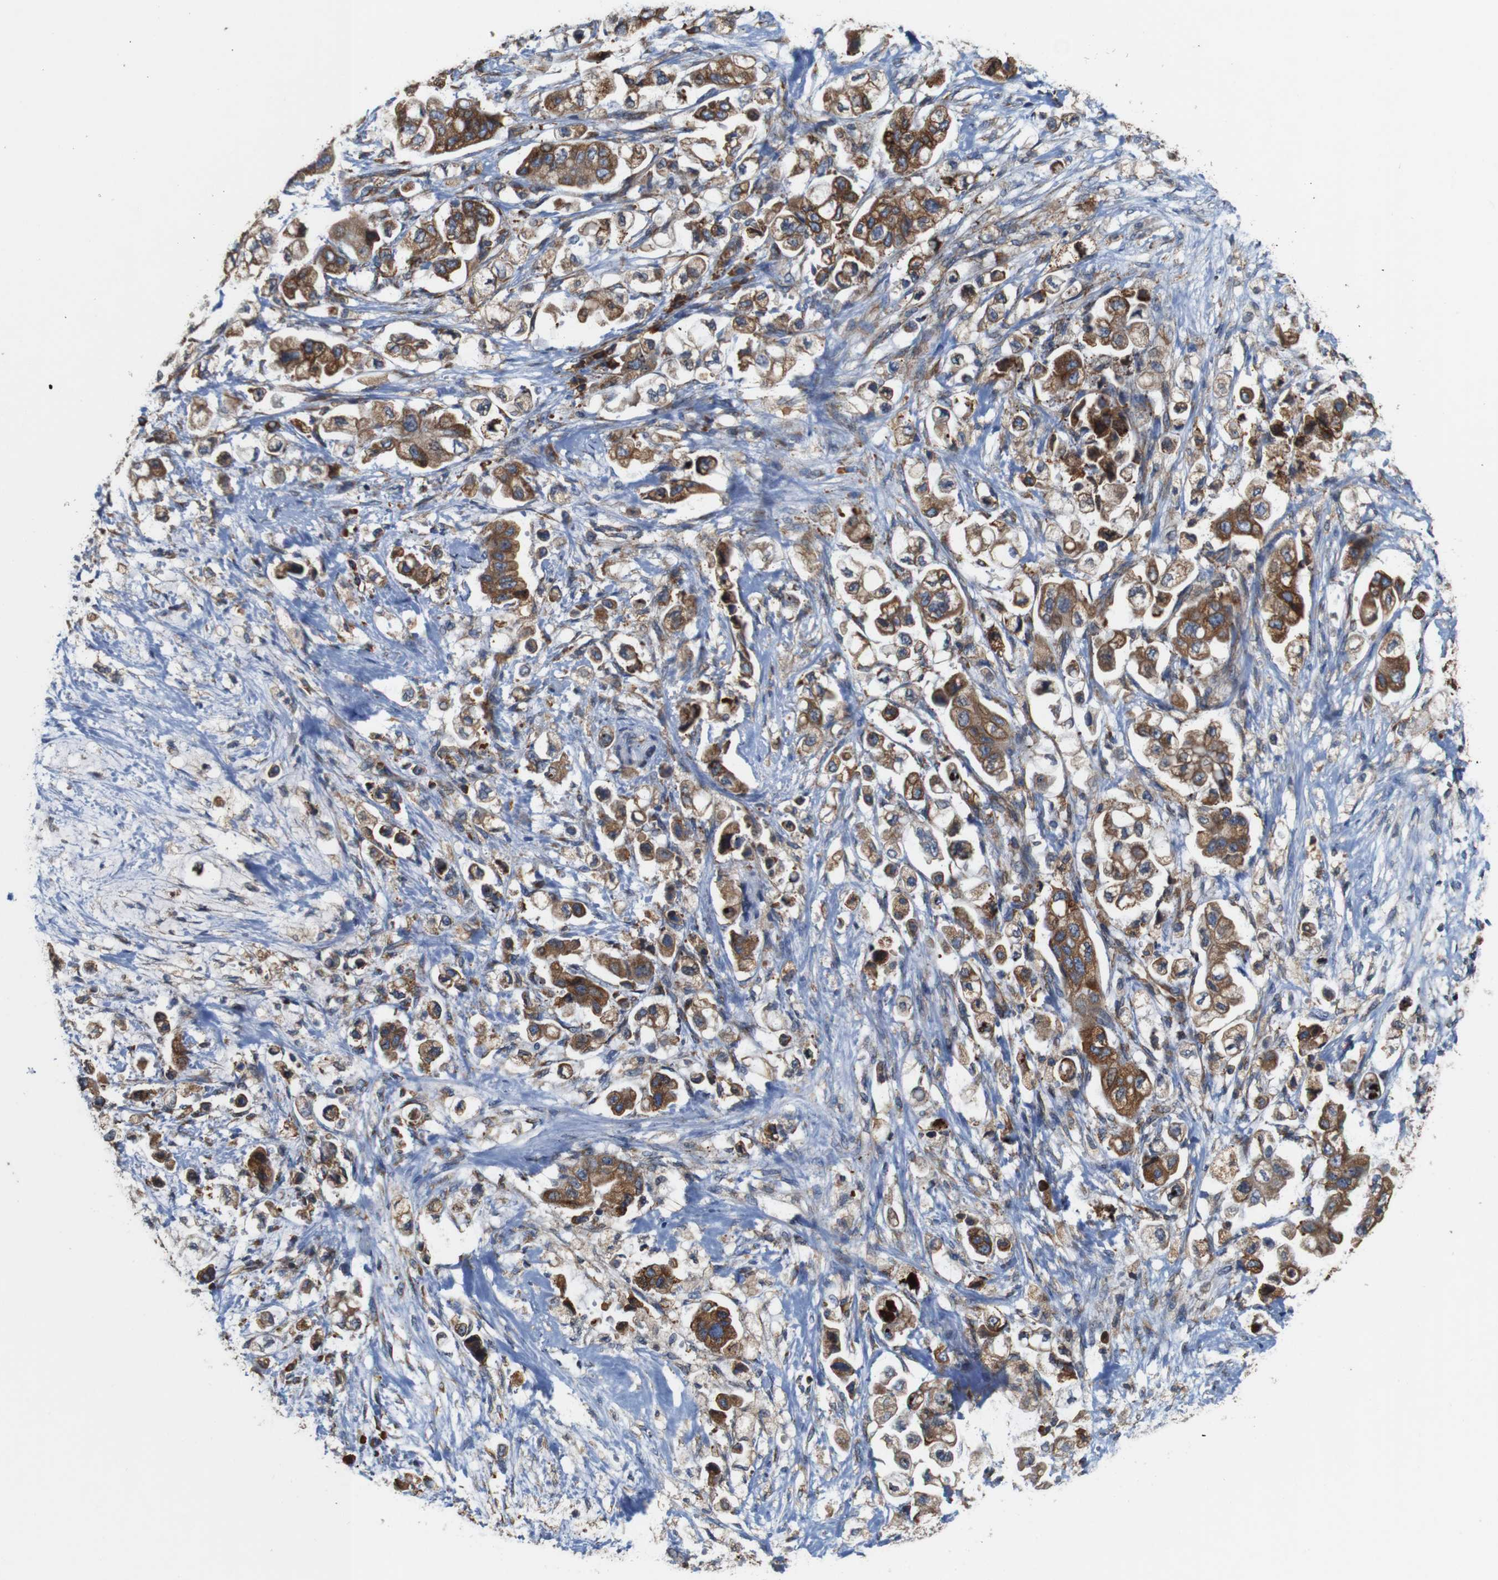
{"staining": {"intensity": "moderate", "quantity": ">75%", "location": "cytoplasmic/membranous"}, "tissue": "stomach cancer", "cell_type": "Tumor cells", "image_type": "cancer", "snomed": [{"axis": "morphology", "description": "Adenocarcinoma, NOS"}, {"axis": "topography", "description": "Stomach"}], "caption": "IHC micrograph of neoplastic tissue: stomach cancer stained using immunohistochemistry (IHC) displays medium levels of moderate protein expression localized specifically in the cytoplasmic/membranous of tumor cells, appearing as a cytoplasmic/membranous brown color.", "gene": "UGGT1", "patient": {"sex": "male", "age": 62}}